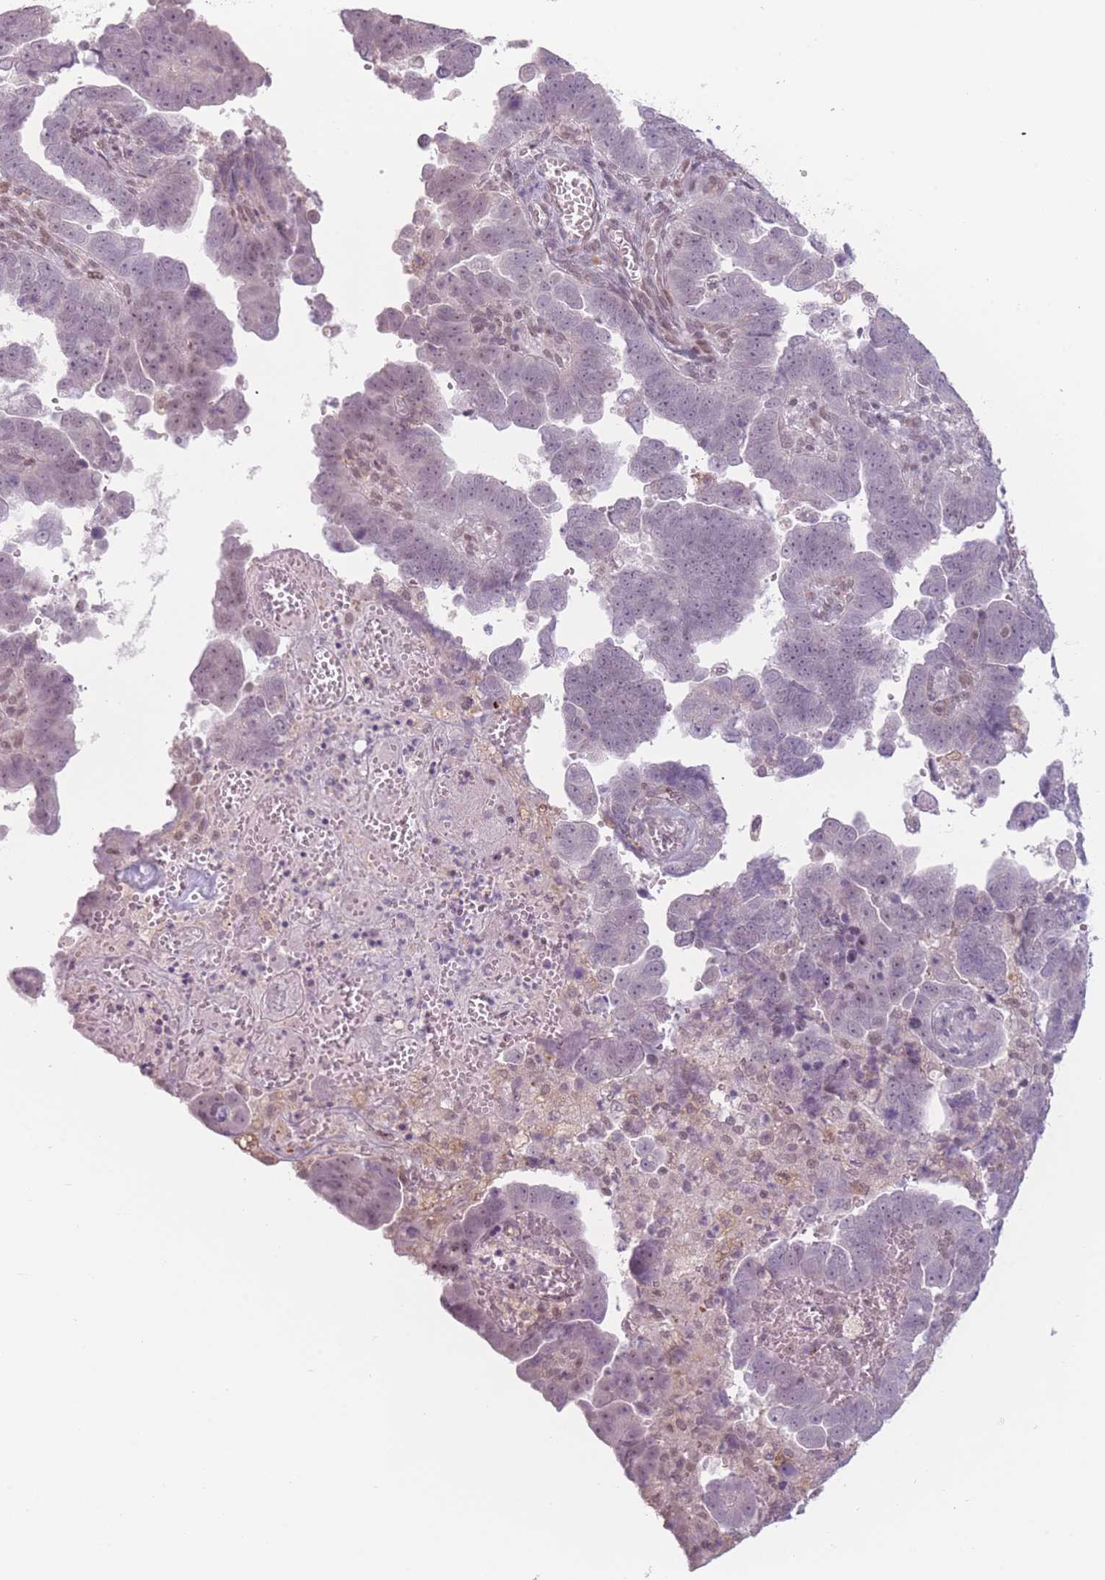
{"staining": {"intensity": "weak", "quantity": "<25%", "location": "nuclear"}, "tissue": "endometrial cancer", "cell_type": "Tumor cells", "image_type": "cancer", "snomed": [{"axis": "morphology", "description": "Adenocarcinoma, NOS"}, {"axis": "topography", "description": "Endometrium"}], "caption": "This photomicrograph is of endometrial cancer stained with immunohistochemistry to label a protein in brown with the nuclei are counter-stained blue. There is no expression in tumor cells. (DAB IHC visualized using brightfield microscopy, high magnification).", "gene": "OR10C1", "patient": {"sex": "female", "age": 75}}